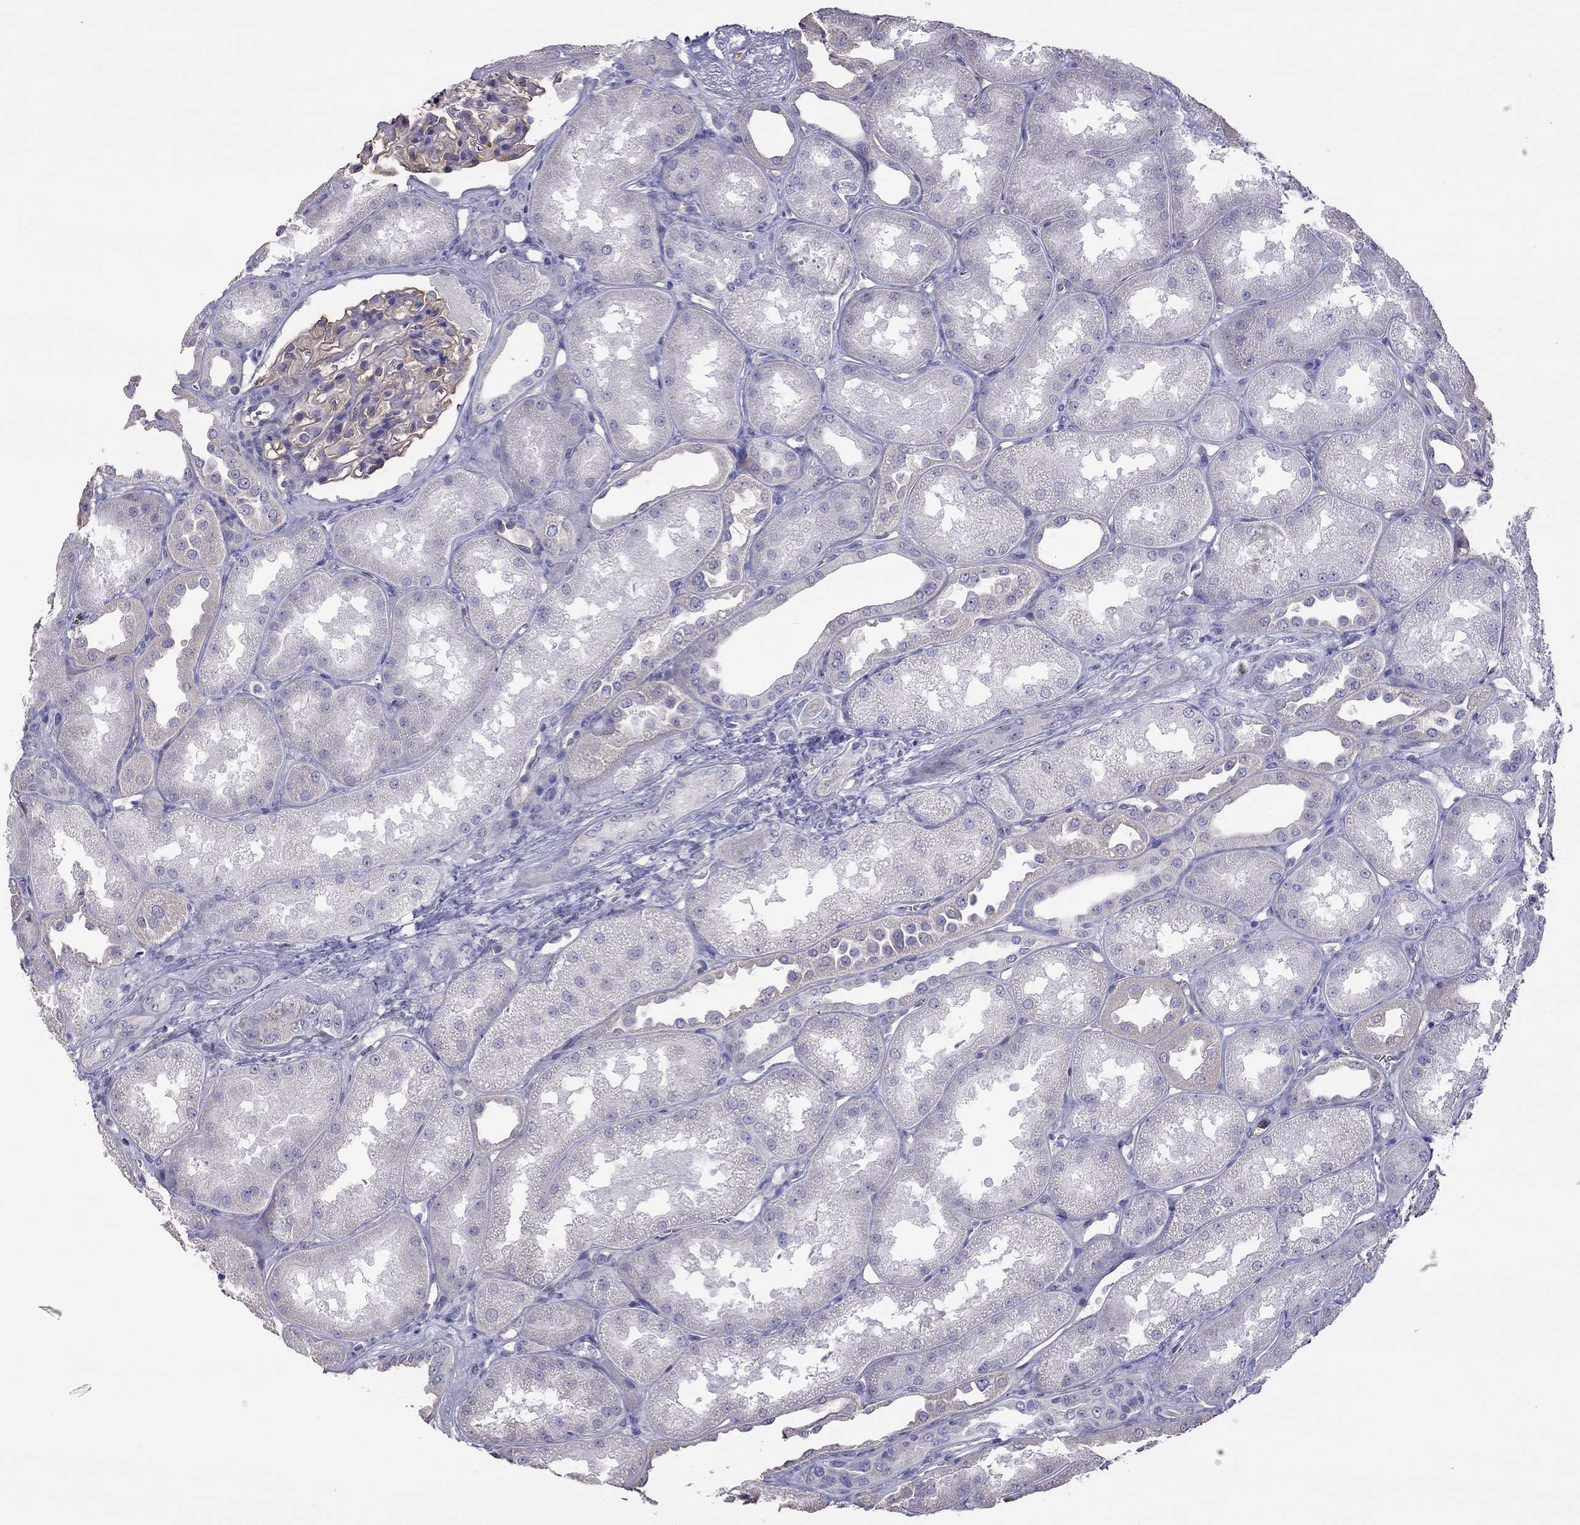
{"staining": {"intensity": "moderate", "quantity": "<25%", "location": "cytoplasmic/membranous"}, "tissue": "kidney", "cell_type": "Cells in glomeruli", "image_type": "normal", "snomed": [{"axis": "morphology", "description": "Normal tissue, NOS"}, {"axis": "topography", "description": "Kidney"}], "caption": "Moderate cytoplasmic/membranous expression is identified in approximately <25% of cells in glomeruli in benign kidney.", "gene": "FEZ1", "patient": {"sex": "male", "age": 61}}